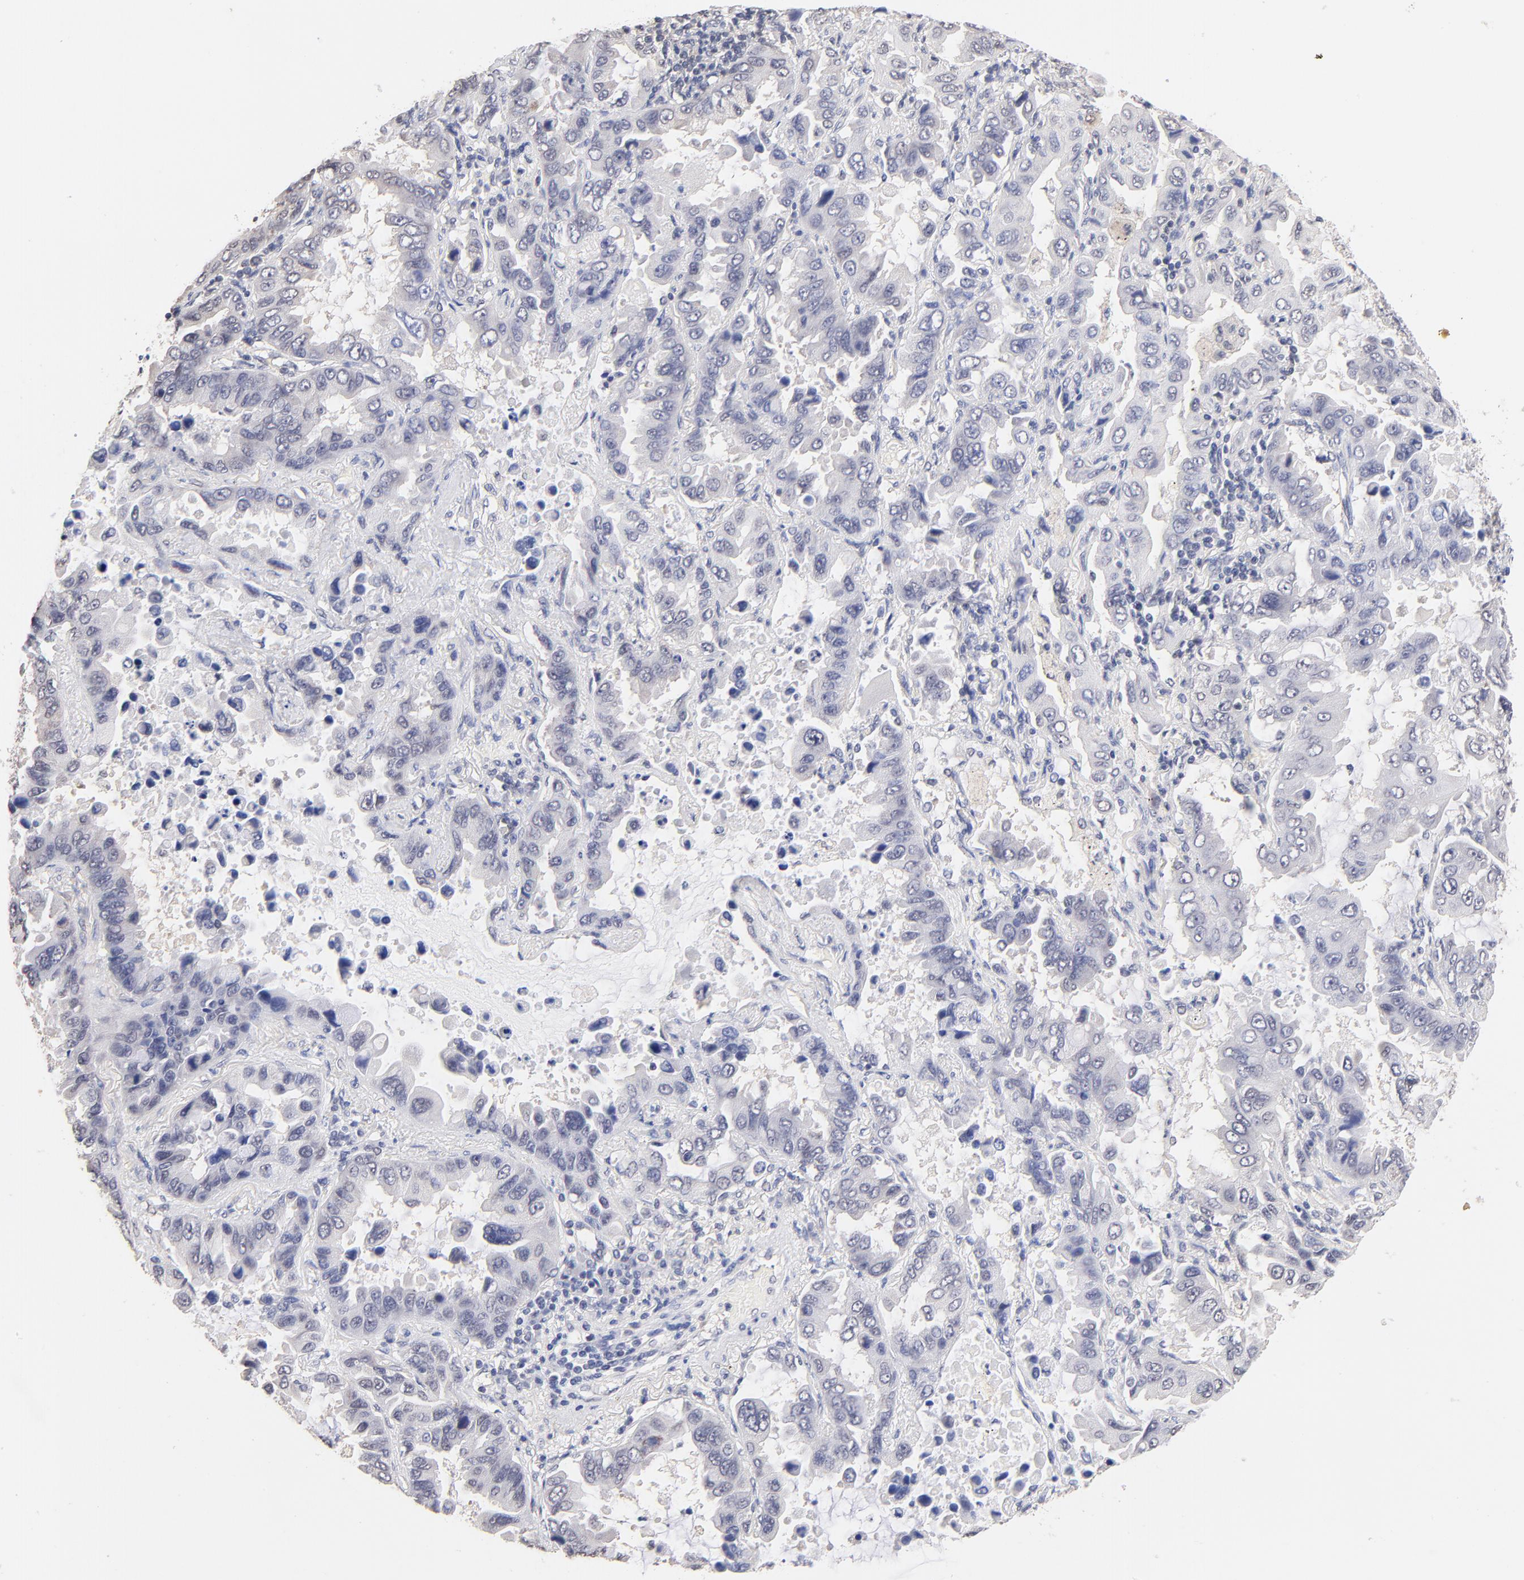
{"staining": {"intensity": "negative", "quantity": "none", "location": "none"}, "tissue": "lung cancer", "cell_type": "Tumor cells", "image_type": "cancer", "snomed": [{"axis": "morphology", "description": "Adenocarcinoma, NOS"}, {"axis": "topography", "description": "Lung"}], "caption": "A high-resolution photomicrograph shows IHC staining of lung adenocarcinoma, which reveals no significant expression in tumor cells.", "gene": "RIBC2", "patient": {"sex": "male", "age": 64}}